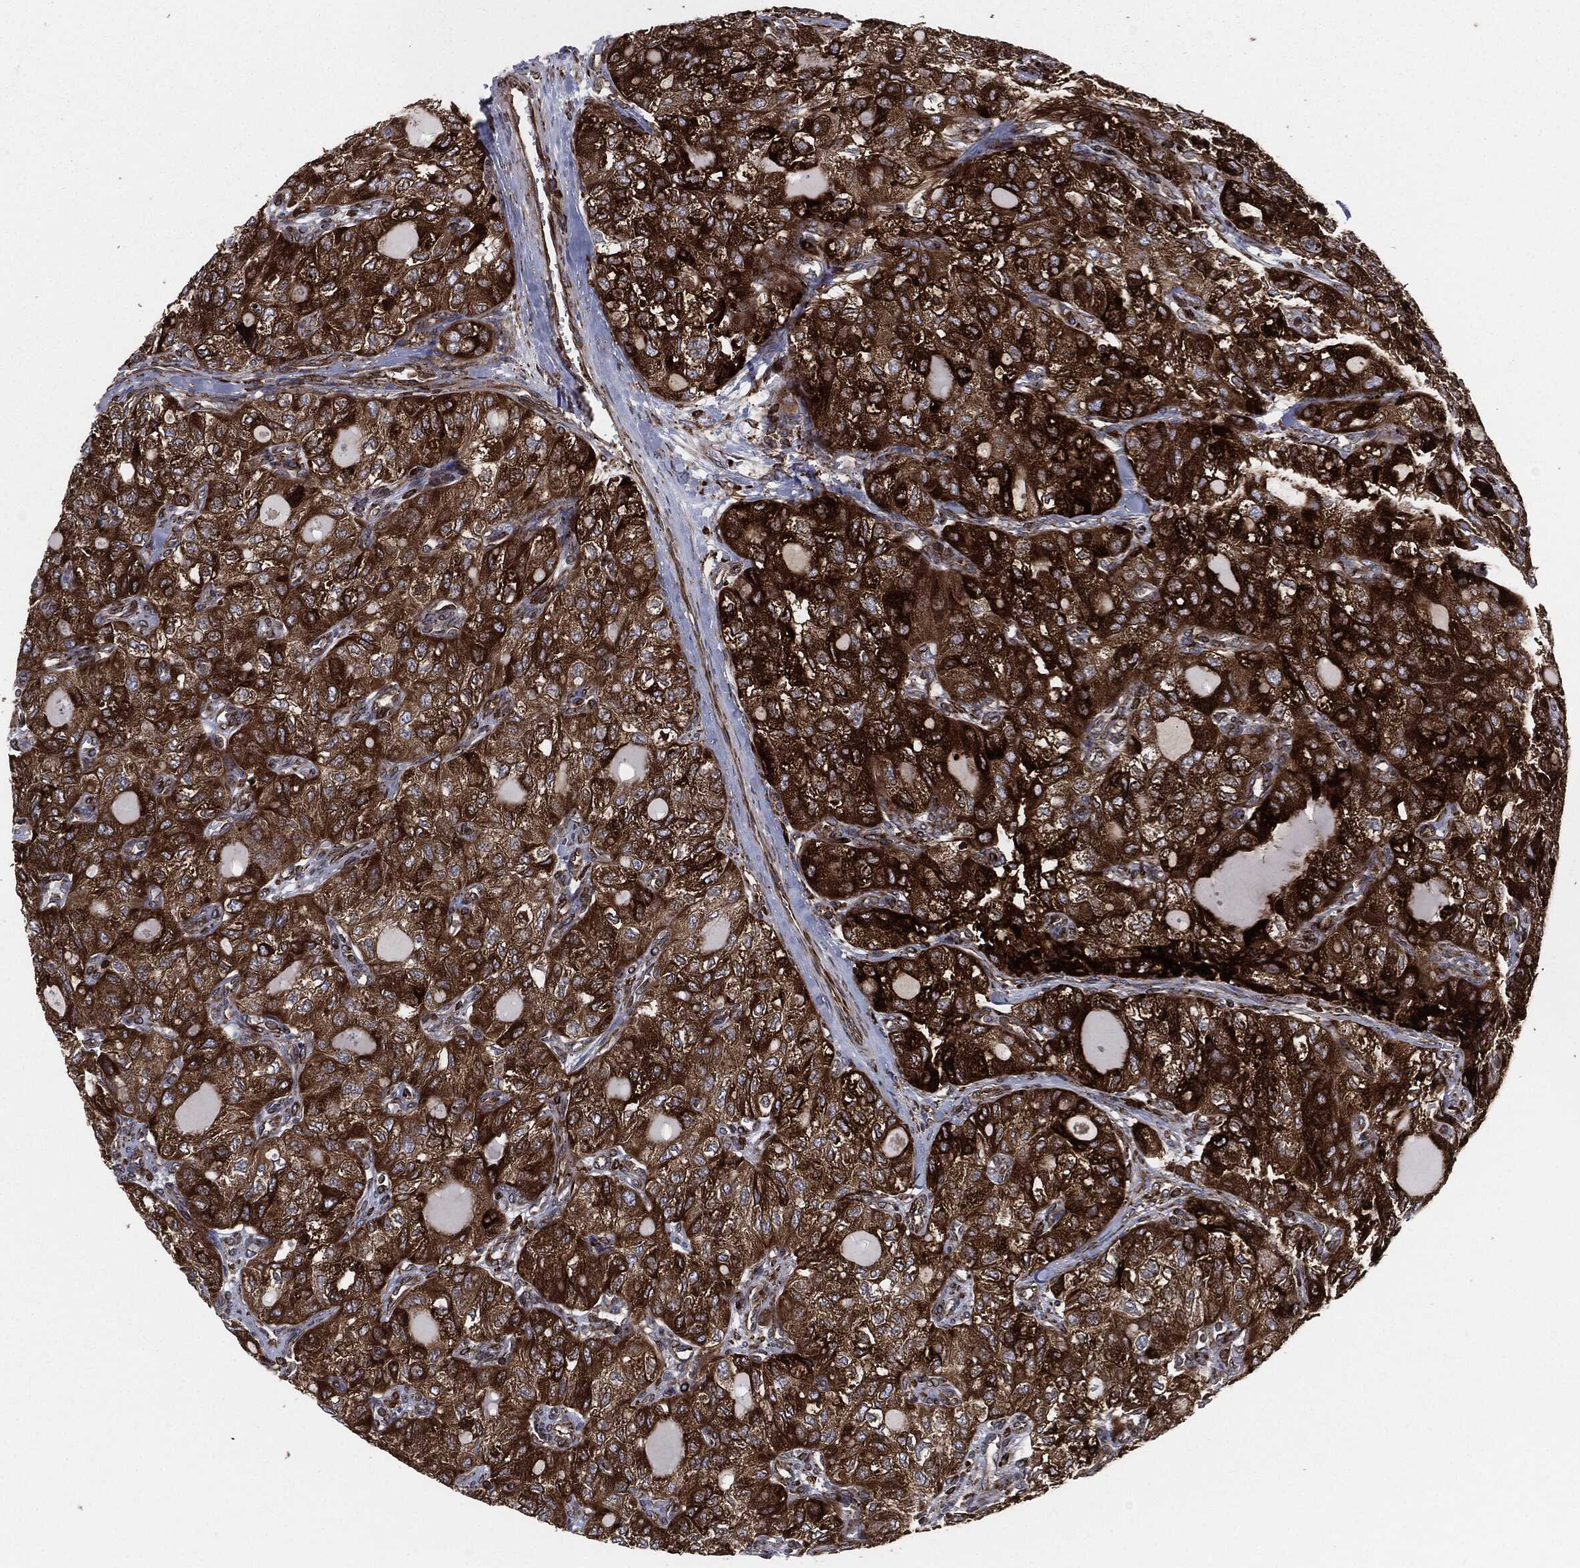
{"staining": {"intensity": "strong", "quantity": ">75%", "location": "cytoplasmic/membranous"}, "tissue": "thyroid cancer", "cell_type": "Tumor cells", "image_type": "cancer", "snomed": [{"axis": "morphology", "description": "Follicular adenoma carcinoma, NOS"}, {"axis": "topography", "description": "Thyroid gland"}], "caption": "An immunohistochemistry micrograph of tumor tissue is shown. Protein staining in brown labels strong cytoplasmic/membranous positivity in thyroid follicular adenoma carcinoma within tumor cells.", "gene": "CALR", "patient": {"sex": "male", "age": 75}}